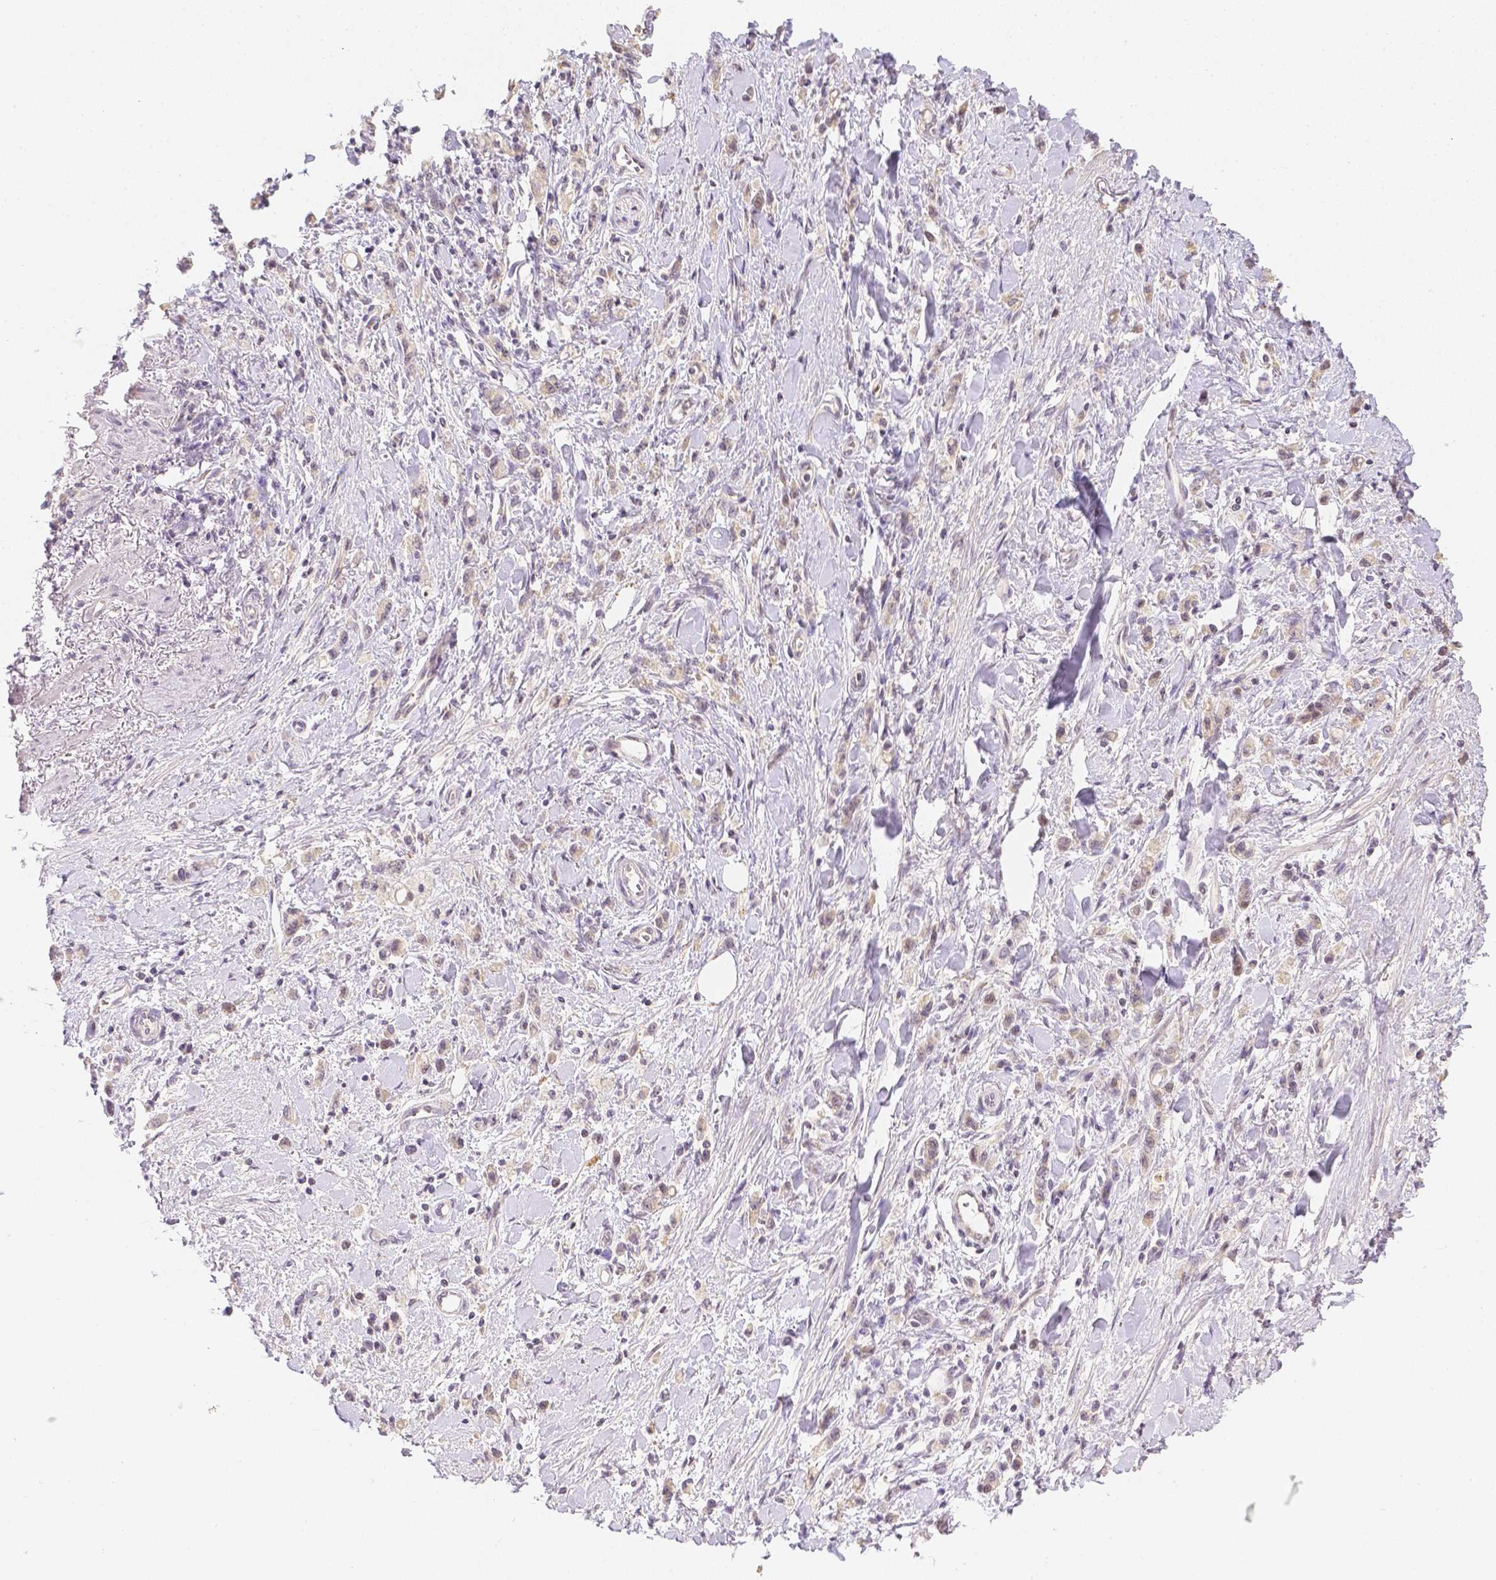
{"staining": {"intensity": "weak", "quantity": "25%-75%", "location": "cytoplasmic/membranous"}, "tissue": "stomach cancer", "cell_type": "Tumor cells", "image_type": "cancer", "snomed": [{"axis": "morphology", "description": "Adenocarcinoma, NOS"}, {"axis": "topography", "description": "Stomach"}], "caption": "IHC (DAB (3,3'-diaminobenzidine)) staining of human stomach adenocarcinoma reveals weak cytoplasmic/membranous protein positivity in about 25%-75% of tumor cells. (DAB = brown stain, brightfield microscopy at high magnification).", "gene": "ZNF280B", "patient": {"sex": "male", "age": 77}}